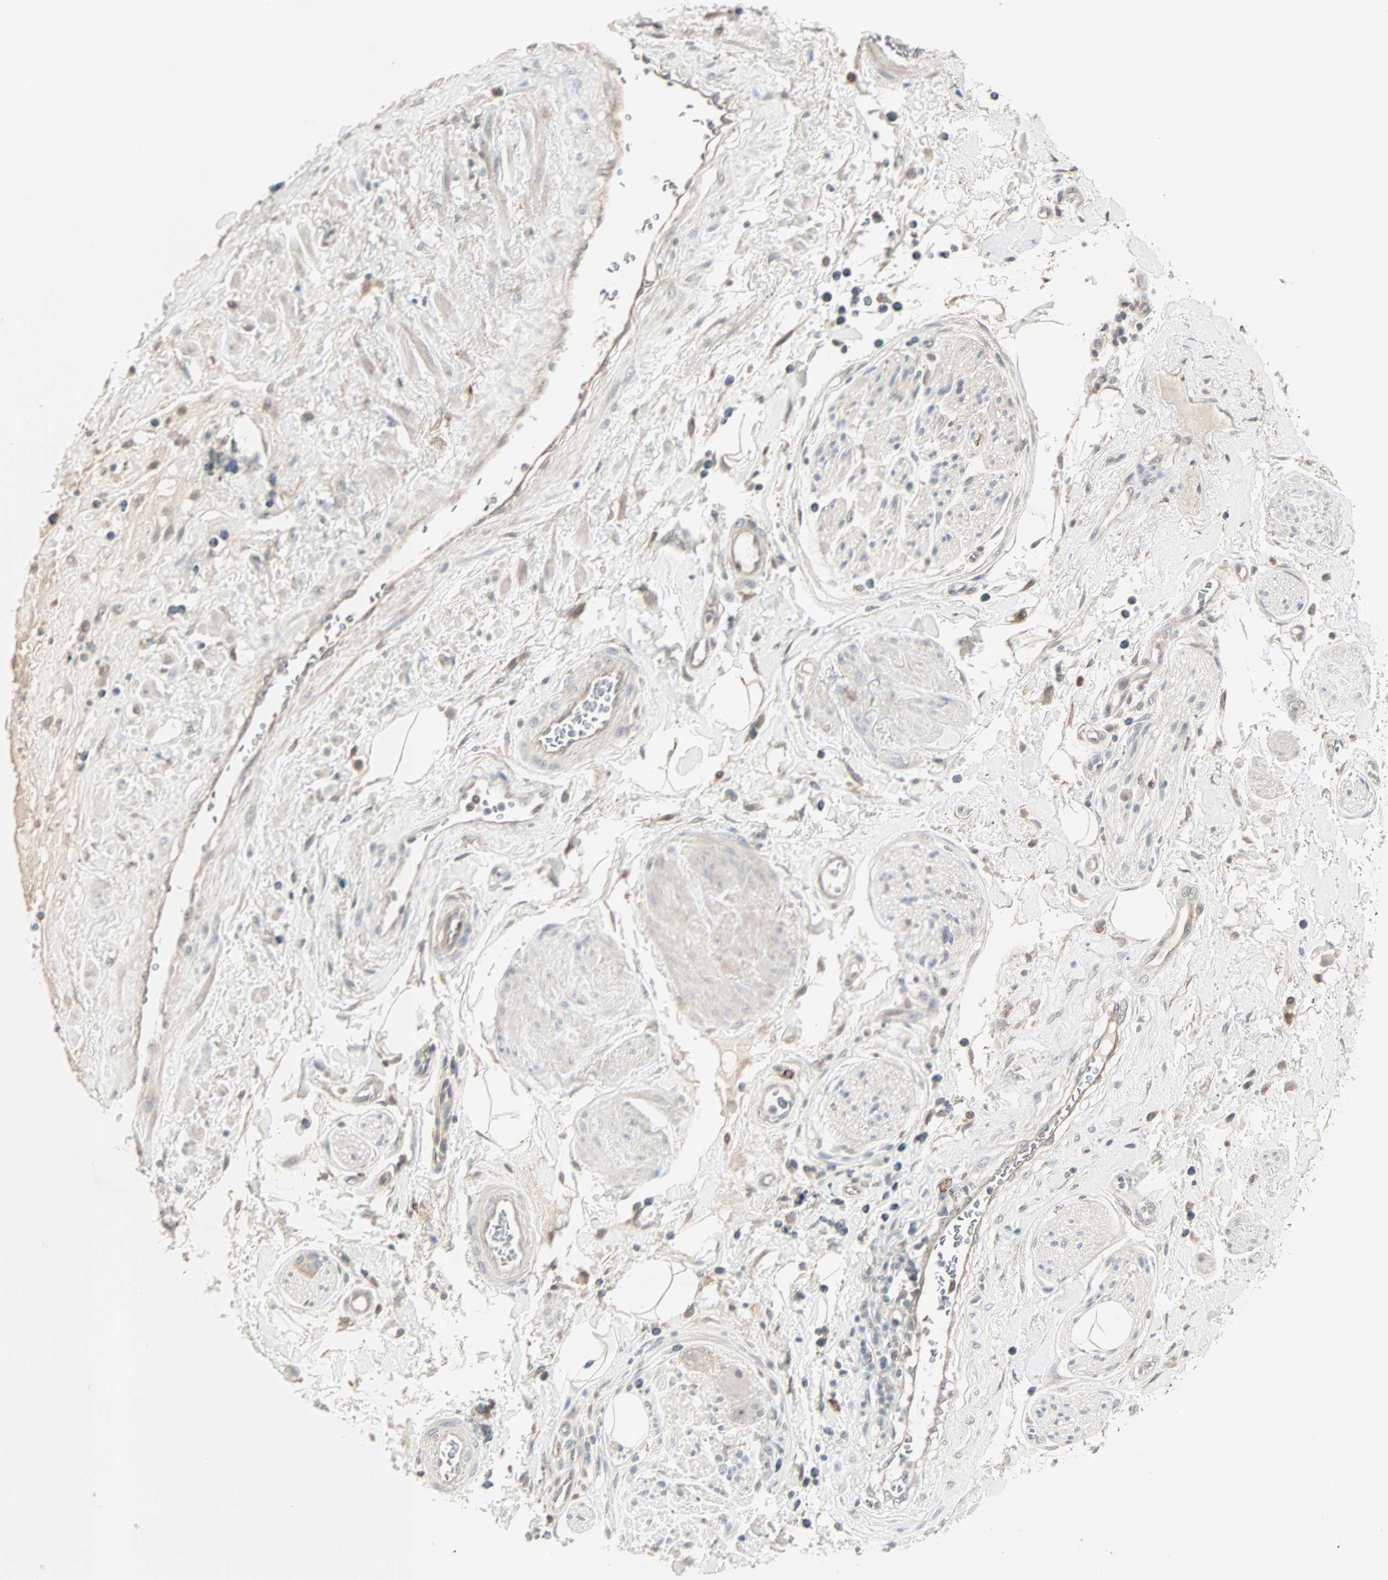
{"staining": {"intensity": "negative", "quantity": "none", "location": "none"}, "tissue": "adipose tissue", "cell_type": "Adipocytes", "image_type": "normal", "snomed": [{"axis": "morphology", "description": "Normal tissue, NOS"}, {"axis": "topography", "description": "Soft tissue"}, {"axis": "topography", "description": "Peripheral nerve tissue"}], "caption": "Immunohistochemistry image of normal adipose tissue: adipose tissue stained with DAB demonstrates no significant protein positivity in adipocytes.", "gene": "KDM4A", "patient": {"sex": "female", "age": 71}}